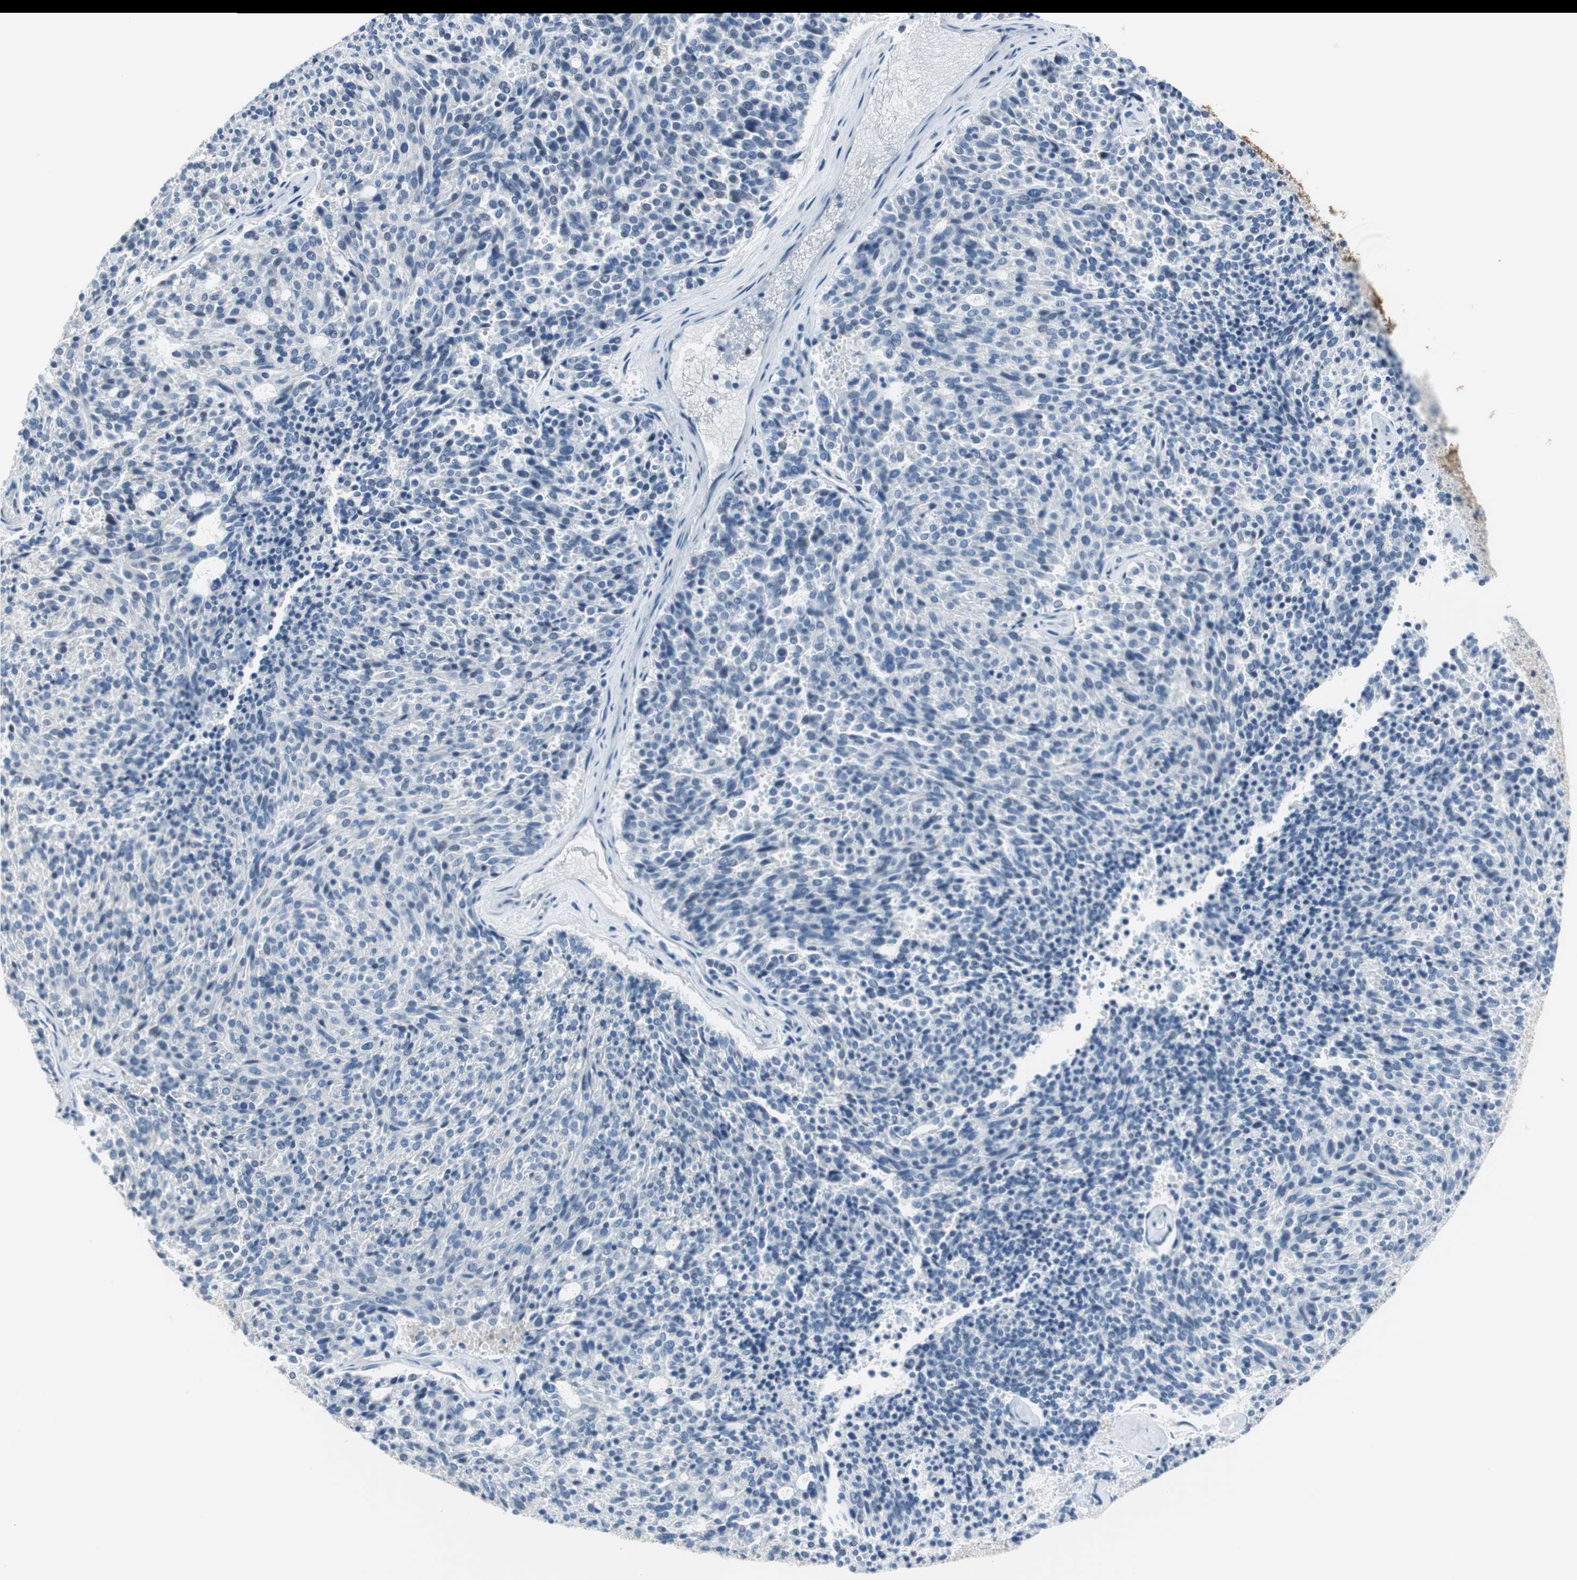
{"staining": {"intensity": "negative", "quantity": "none", "location": "none"}, "tissue": "carcinoid", "cell_type": "Tumor cells", "image_type": "cancer", "snomed": [{"axis": "morphology", "description": "Carcinoid, malignant, NOS"}, {"axis": "topography", "description": "Pancreas"}], "caption": "High power microscopy histopathology image of an immunohistochemistry (IHC) micrograph of malignant carcinoid, revealing no significant expression in tumor cells.", "gene": "MSTO1", "patient": {"sex": "female", "age": 54}}